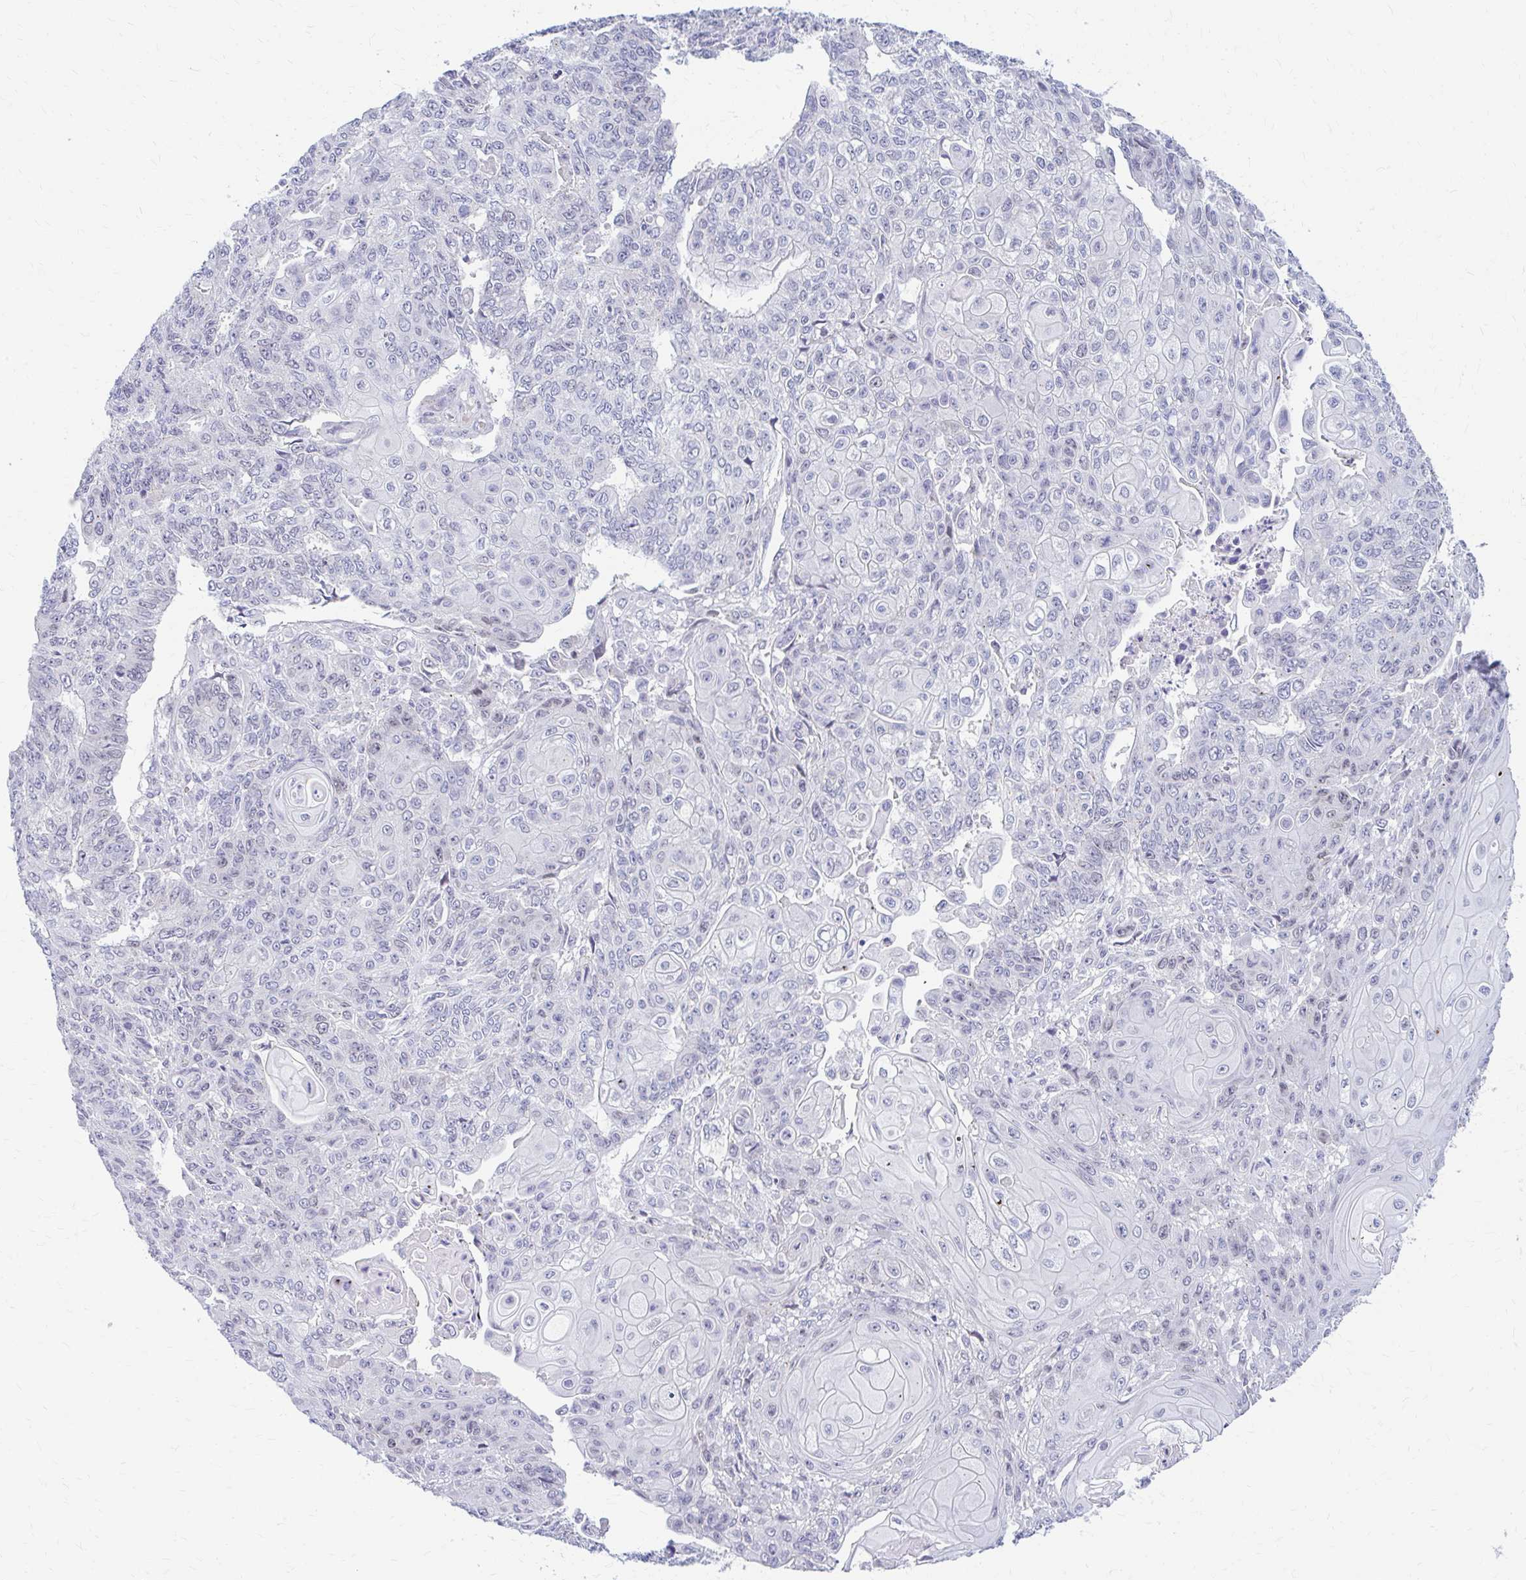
{"staining": {"intensity": "negative", "quantity": "none", "location": "none"}, "tissue": "endometrial cancer", "cell_type": "Tumor cells", "image_type": "cancer", "snomed": [{"axis": "morphology", "description": "Adenocarcinoma, NOS"}, {"axis": "topography", "description": "Endometrium"}], "caption": "Immunohistochemistry photomicrograph of human endometrial cancer stained for a protein (brown), which shows no staining in tumor cells.", "gene": "RADIL", "patient": {"sex": "female", "age": 32}}